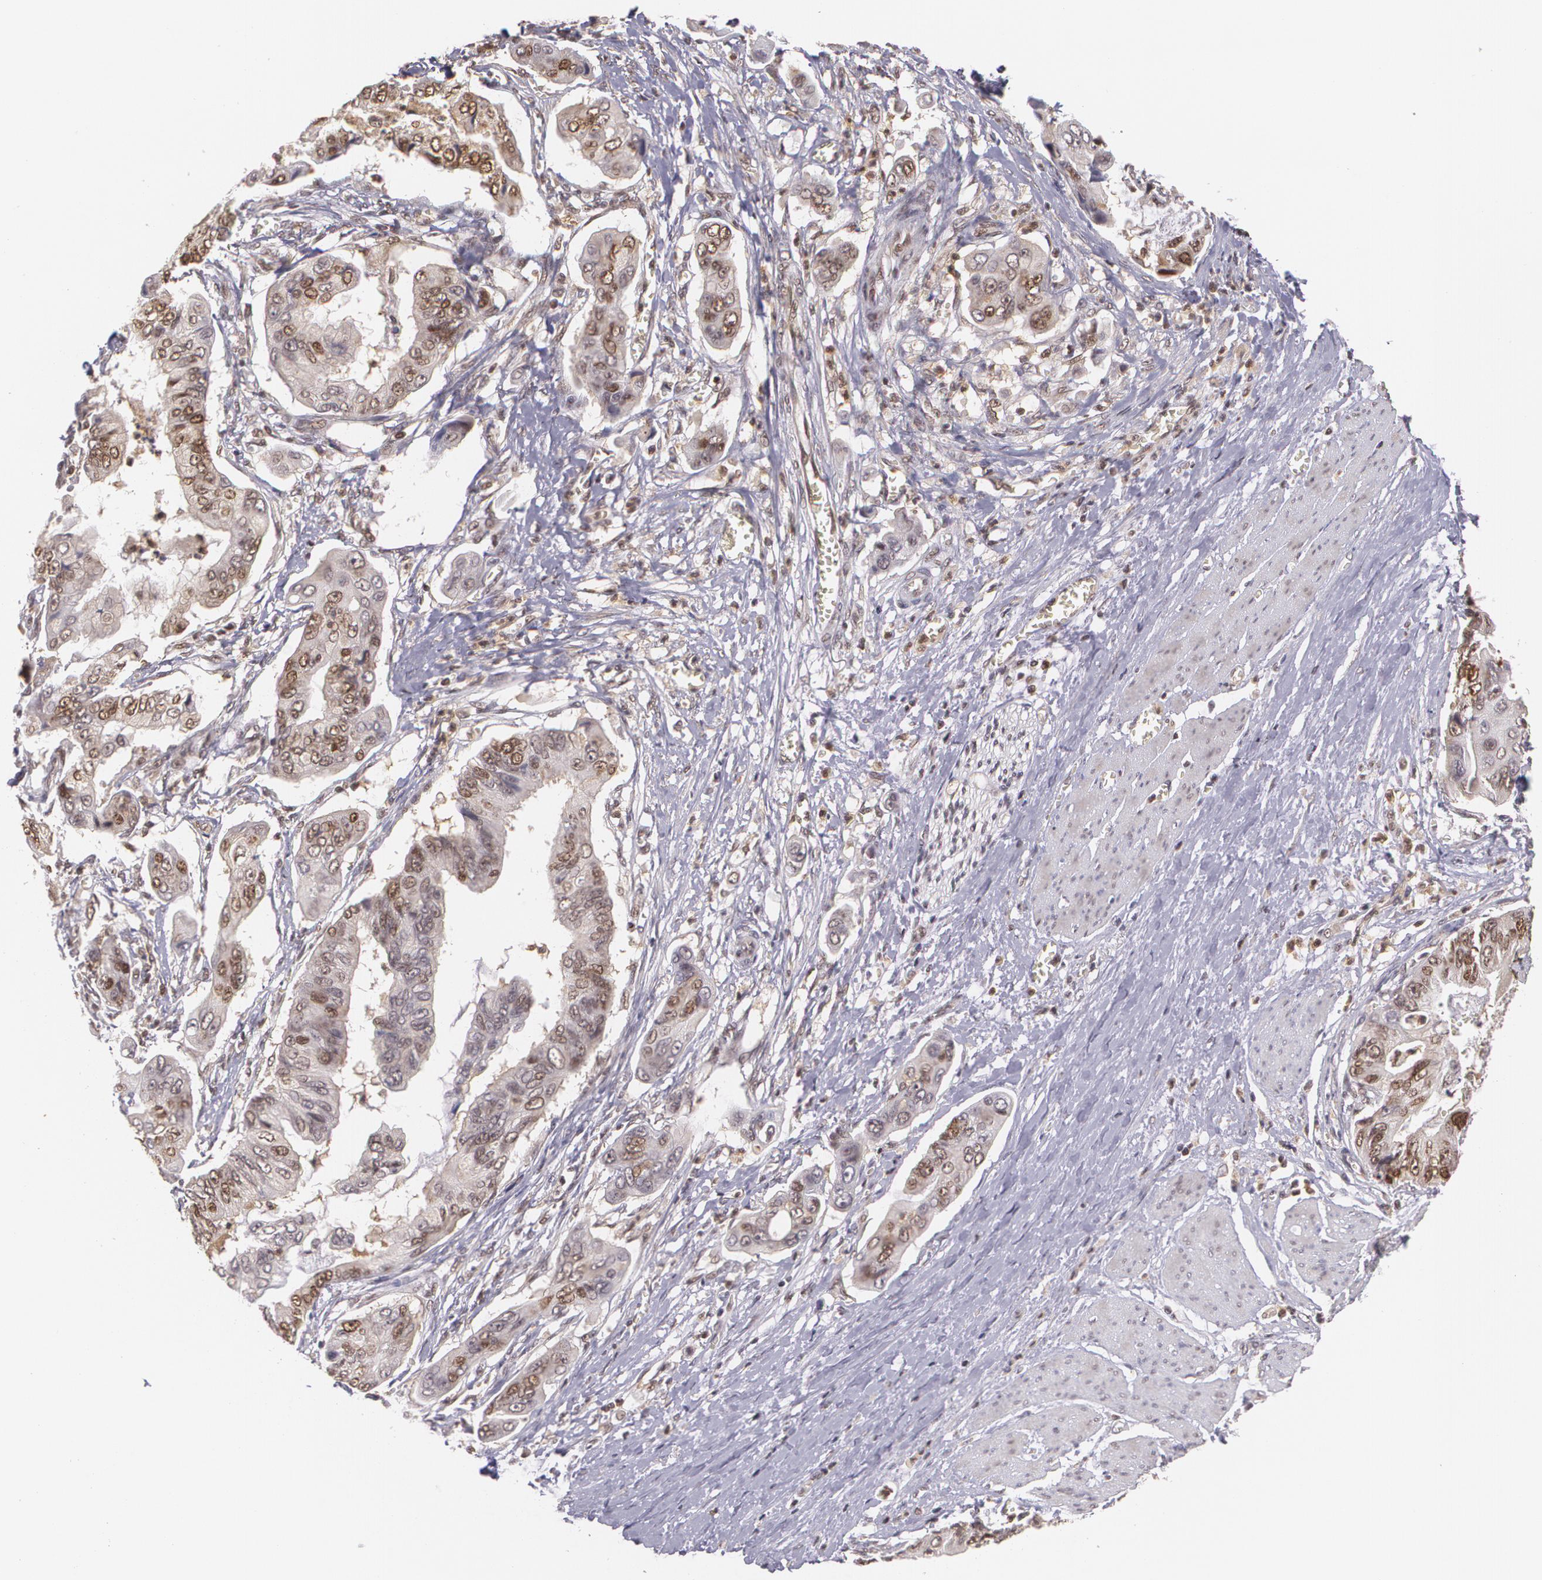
{"staining": {"intensity": "weak", "quantity": "25%-75%", "location": "nuclear"}, "tissue": "stomach cancer", "cell_type": "Tumor cells", "image_type": "cancer", "snomed": [{"axis": "morphology", "description": "Adenocarcinoma, NOS"}, {"axis": "topography", "description": "Stomach, upper"}], "caption": "Stomach adenocarcinoma tissue exhibits weak nuclear expression in about 25%-75% of tumor cells (DAB IHC with brightfield microscopy, high magnification).", "gene": "CUL2", "patient": {"sex": "male", "age": 80}}